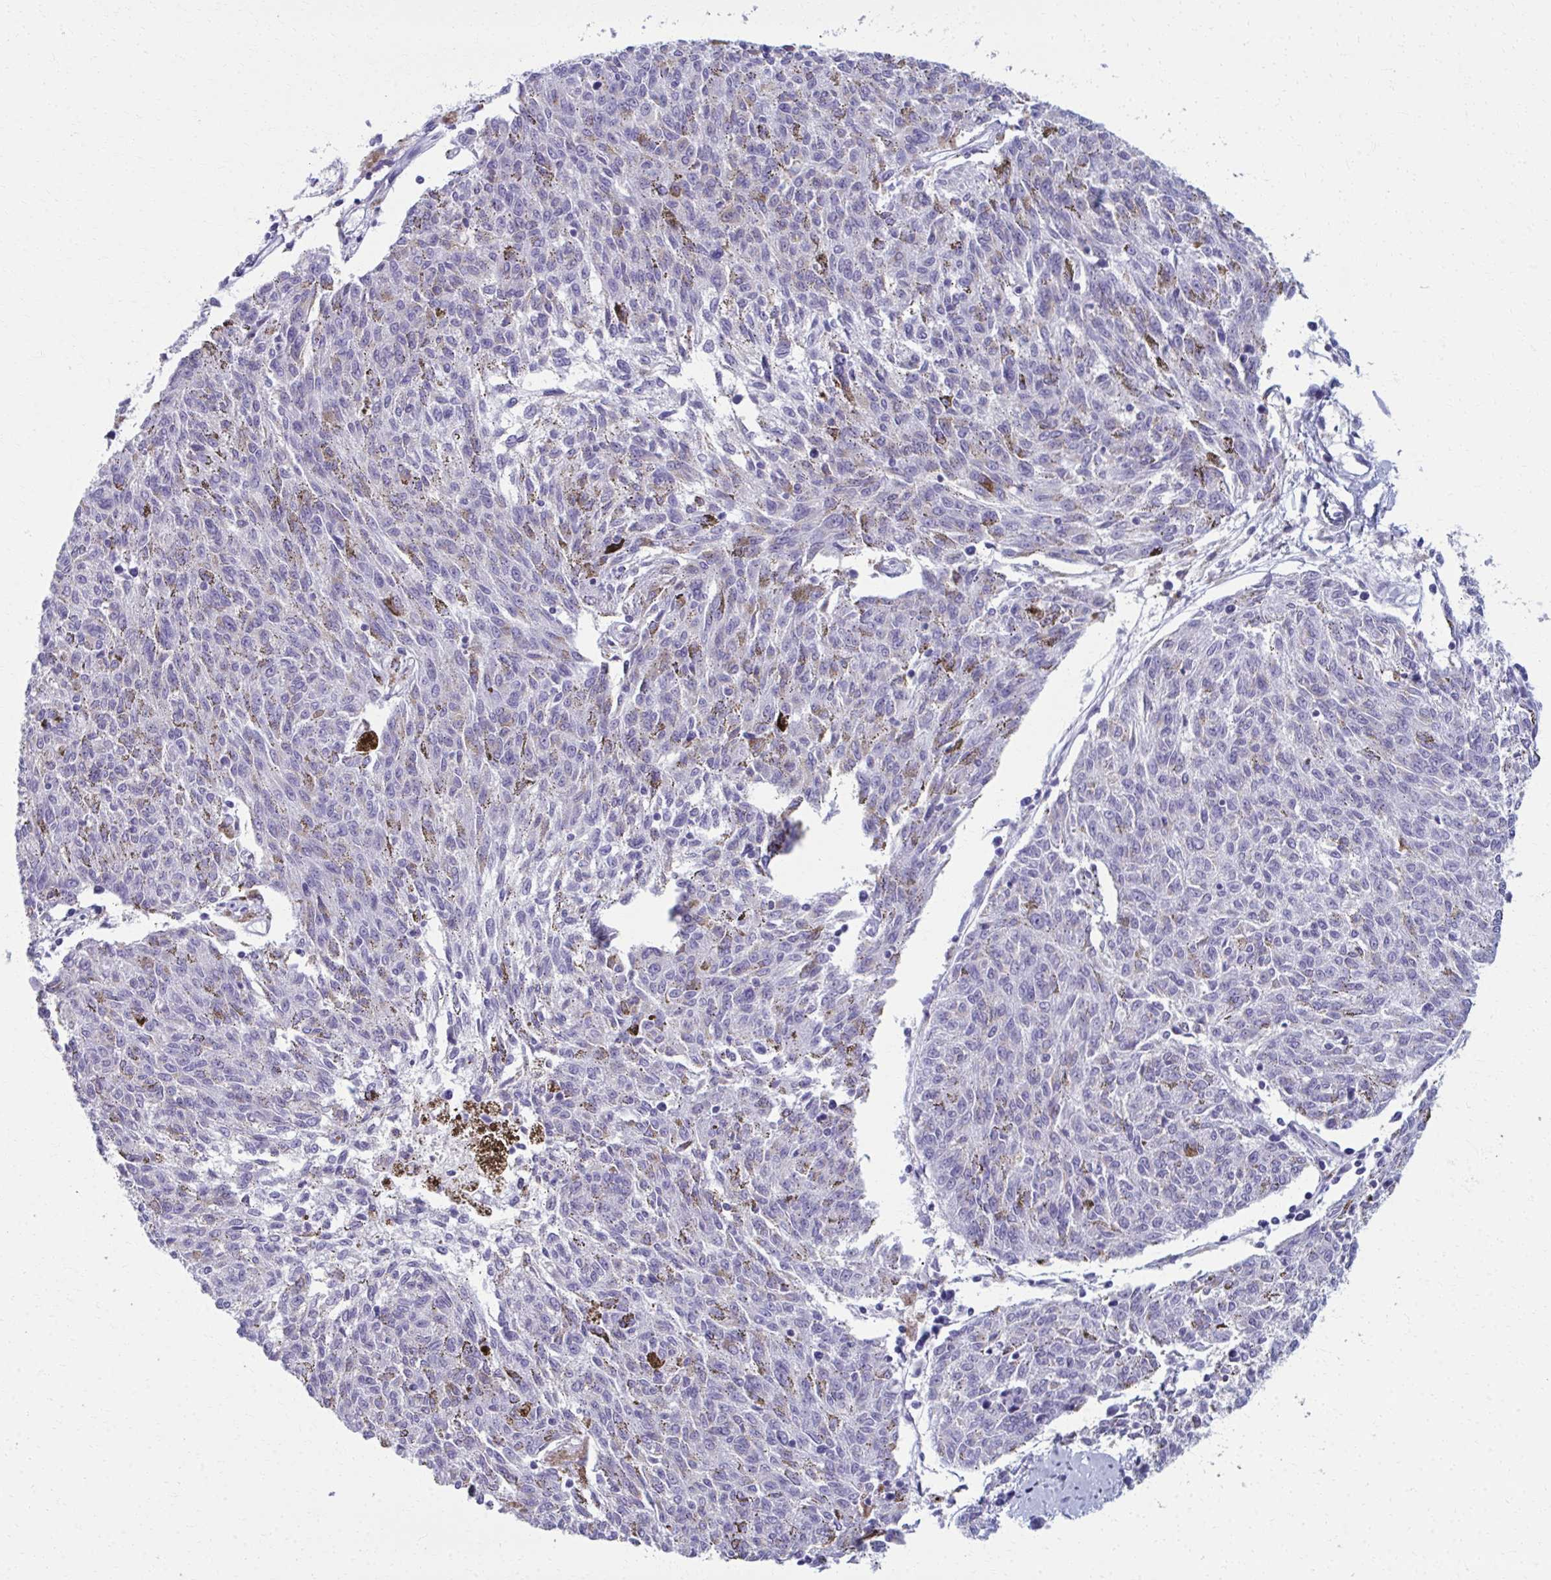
{"staining": {"intensity": "negative", "quantity": "none", "location": "none"}, "tissue": "melanoma", "cell_type": "Tumor cells", "image_type": "cancer", "snomed": [{"axis": "morphology", "description": "Malignant melanoma, NOS"}, {"axis": "topography", "description": "Skin"}], "caption": "The histopathology image exhibits no staining of tumor cells in melanoma.", "gene": "SCLY", "patient": {"sex": "female", "age": 72}}